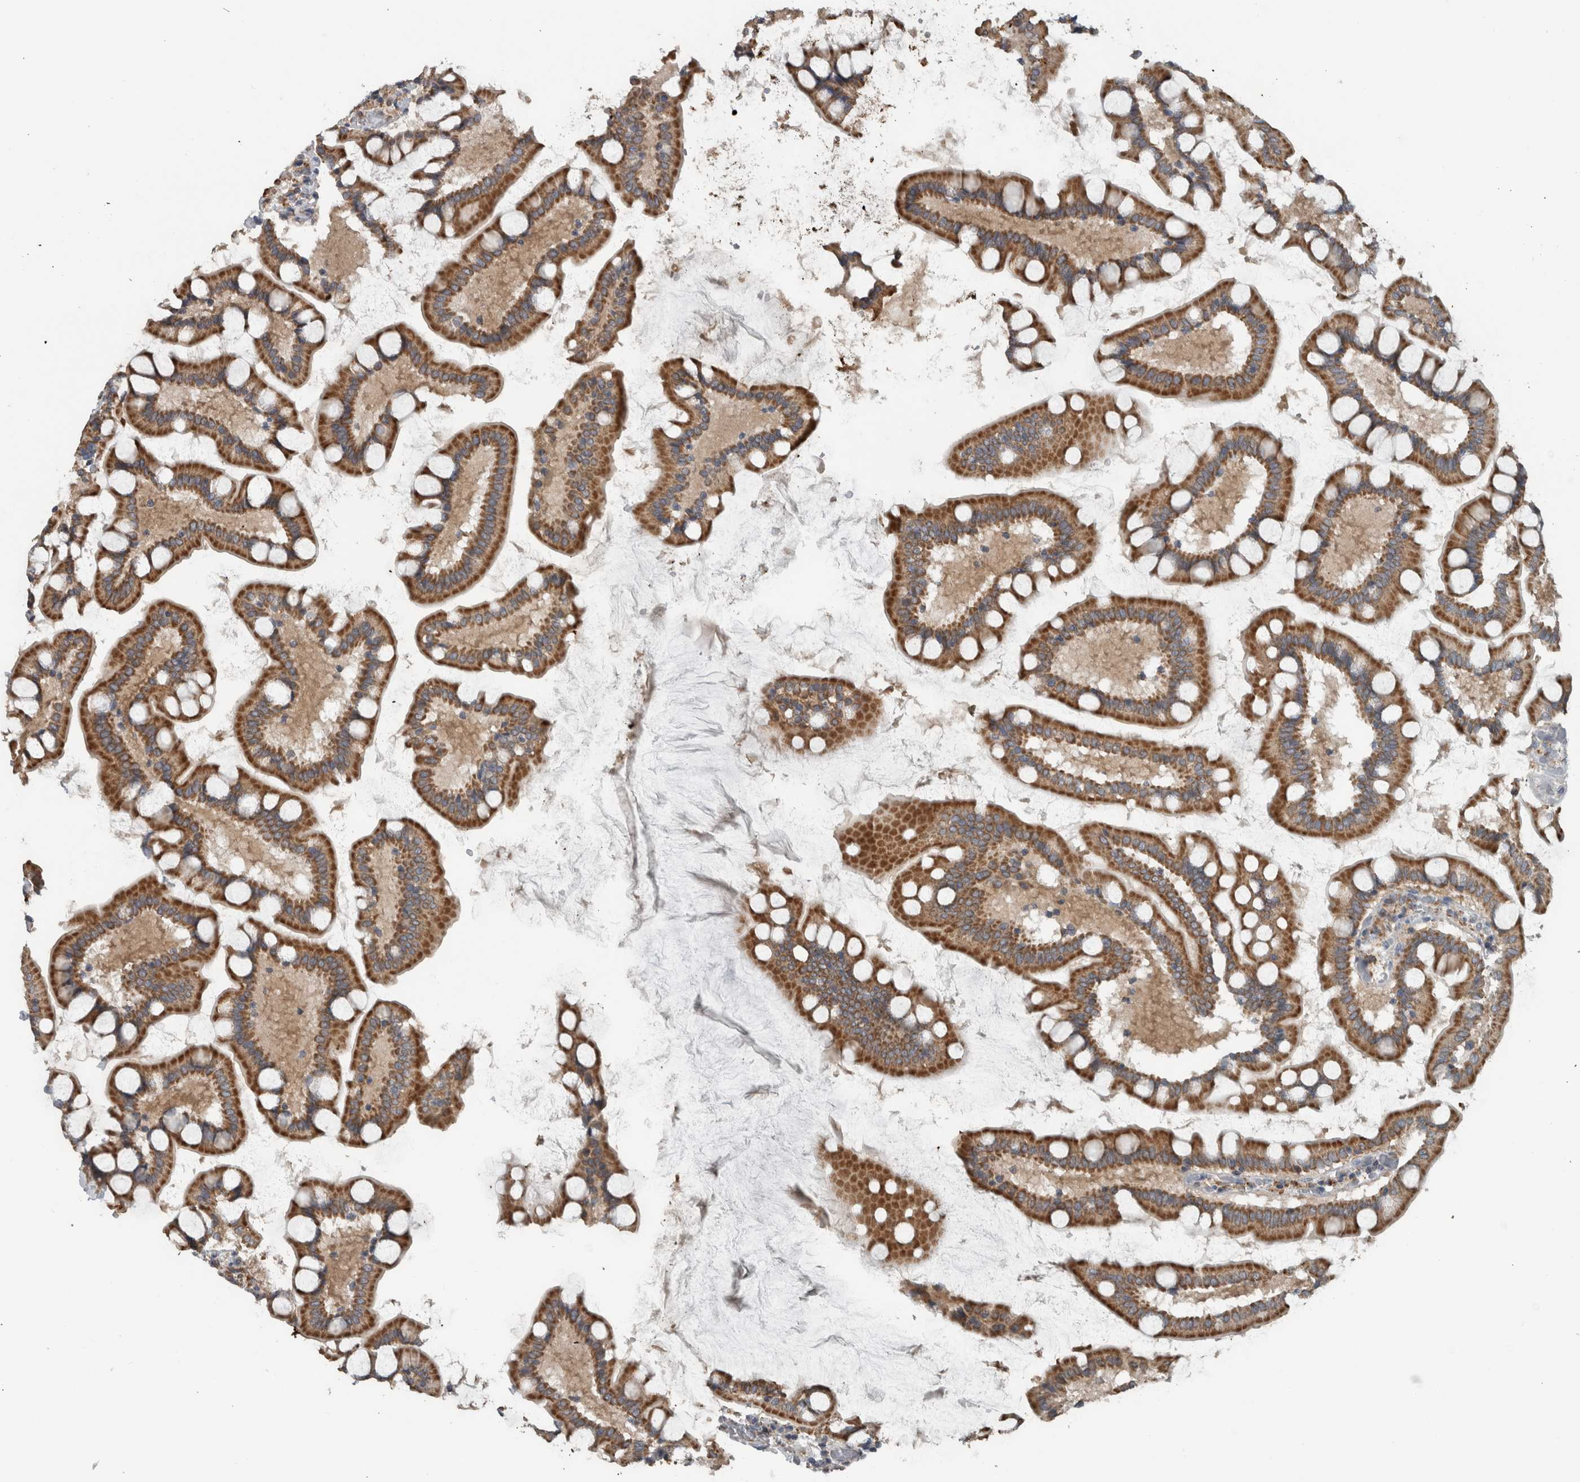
{"staining": {"intensity": "strong", "quantity": ">75%", "location": "cytoplasmic/membranous"}, "tissue": "small intestine", "cell_type": "Glandular cells", "image_type": "normal", "snomed": [{"axis": "morphology", "description": "Normal tissue, NOS"}, {"axis": "topography", "description": "Small intestine"}], "caption": "A photomicrograph of human small intestine stained for a protein exhibits strong cytoplasmic/membranous brown staining in glandular cells.", "gene": "ARMC1", "patient": {"sex": "male", "age": 41}}